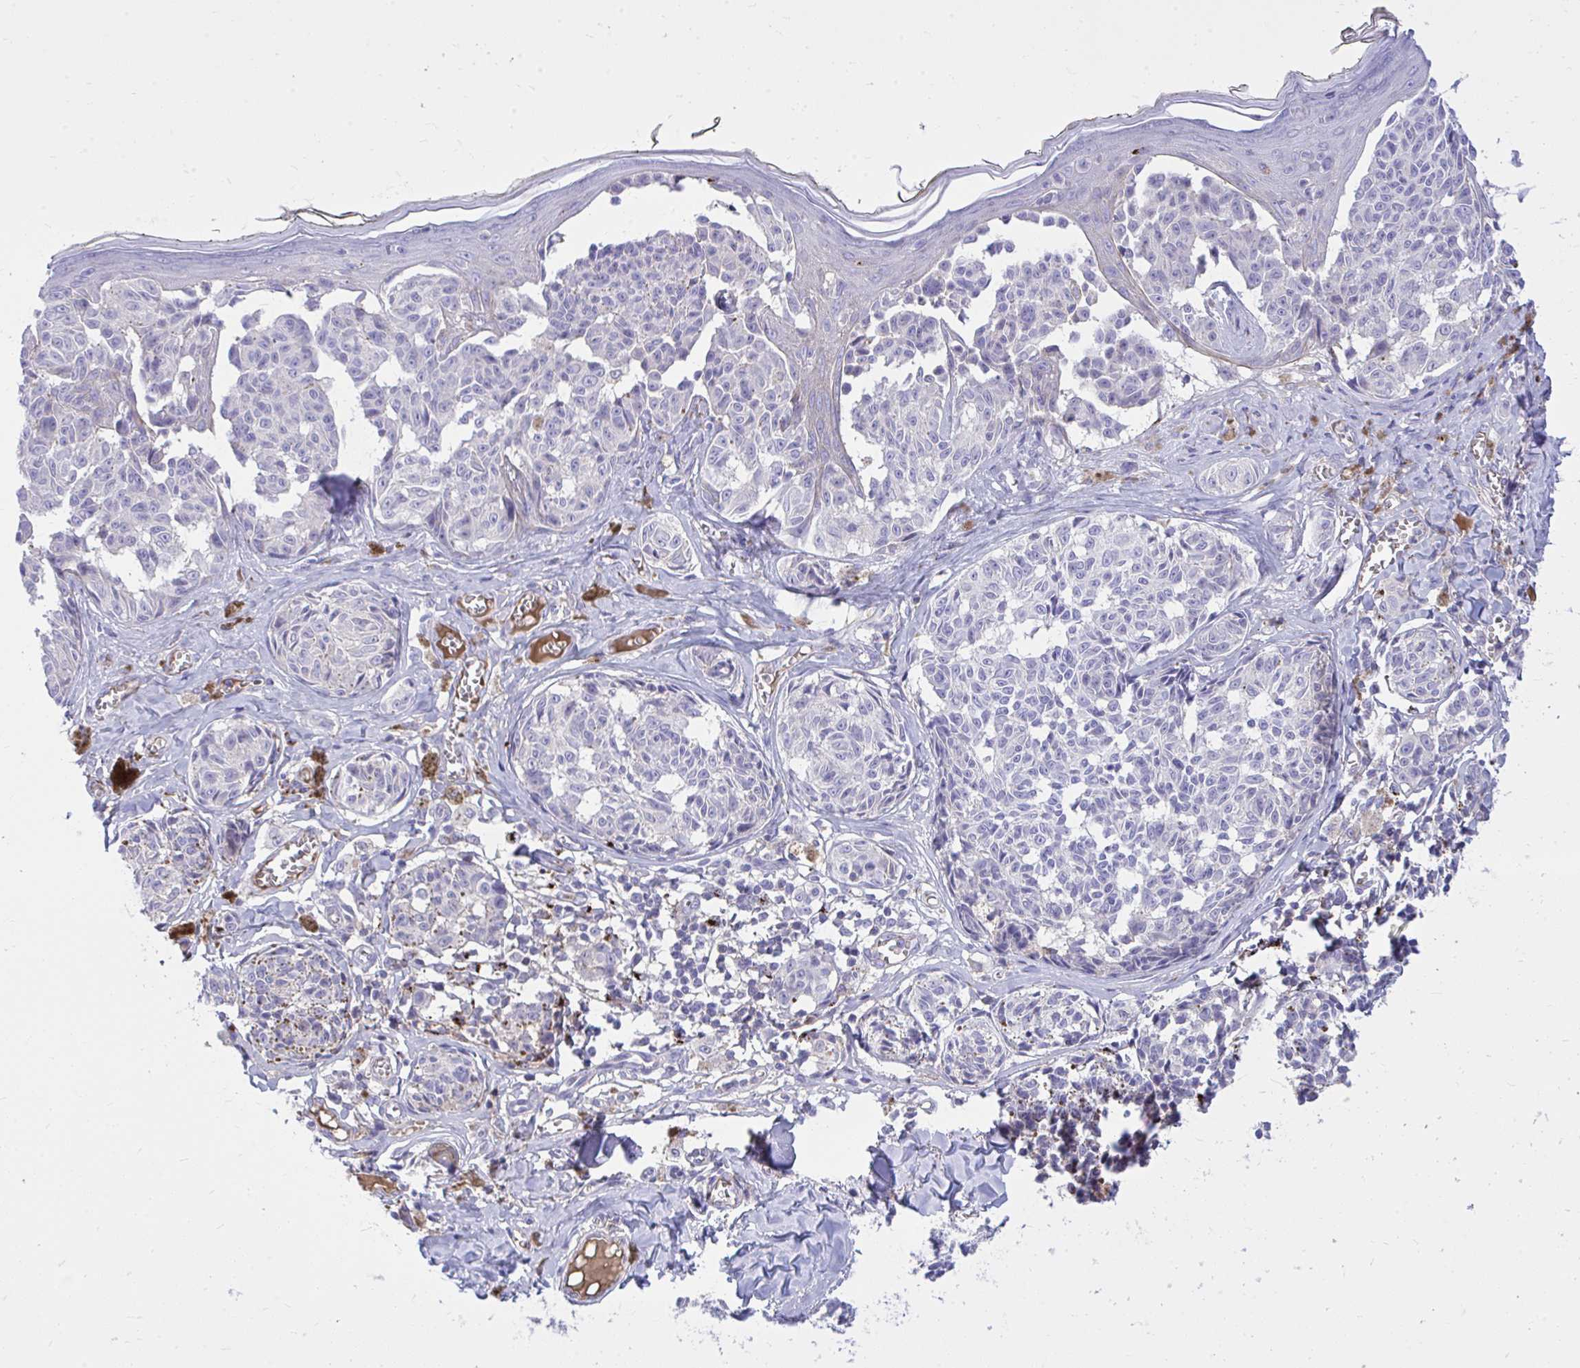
{"staining": {"intensity": "negative", "quantity": "none", "location": "none"}, "tissue": "melanoma", "cell_type": "Tumor cells", "image_type": "cancer", "snomed": [{"axis": "morphology", "description": "Malignant melanoma, NOS"}, {"axis": "topography", "description": "Skin"}], "caption": "This is an IHC histopathology image of human malignant melanoma. There is no positivity in tumor cells.", "gene": "TP53I11", "patient": {"sex": "female", "age": 43}}